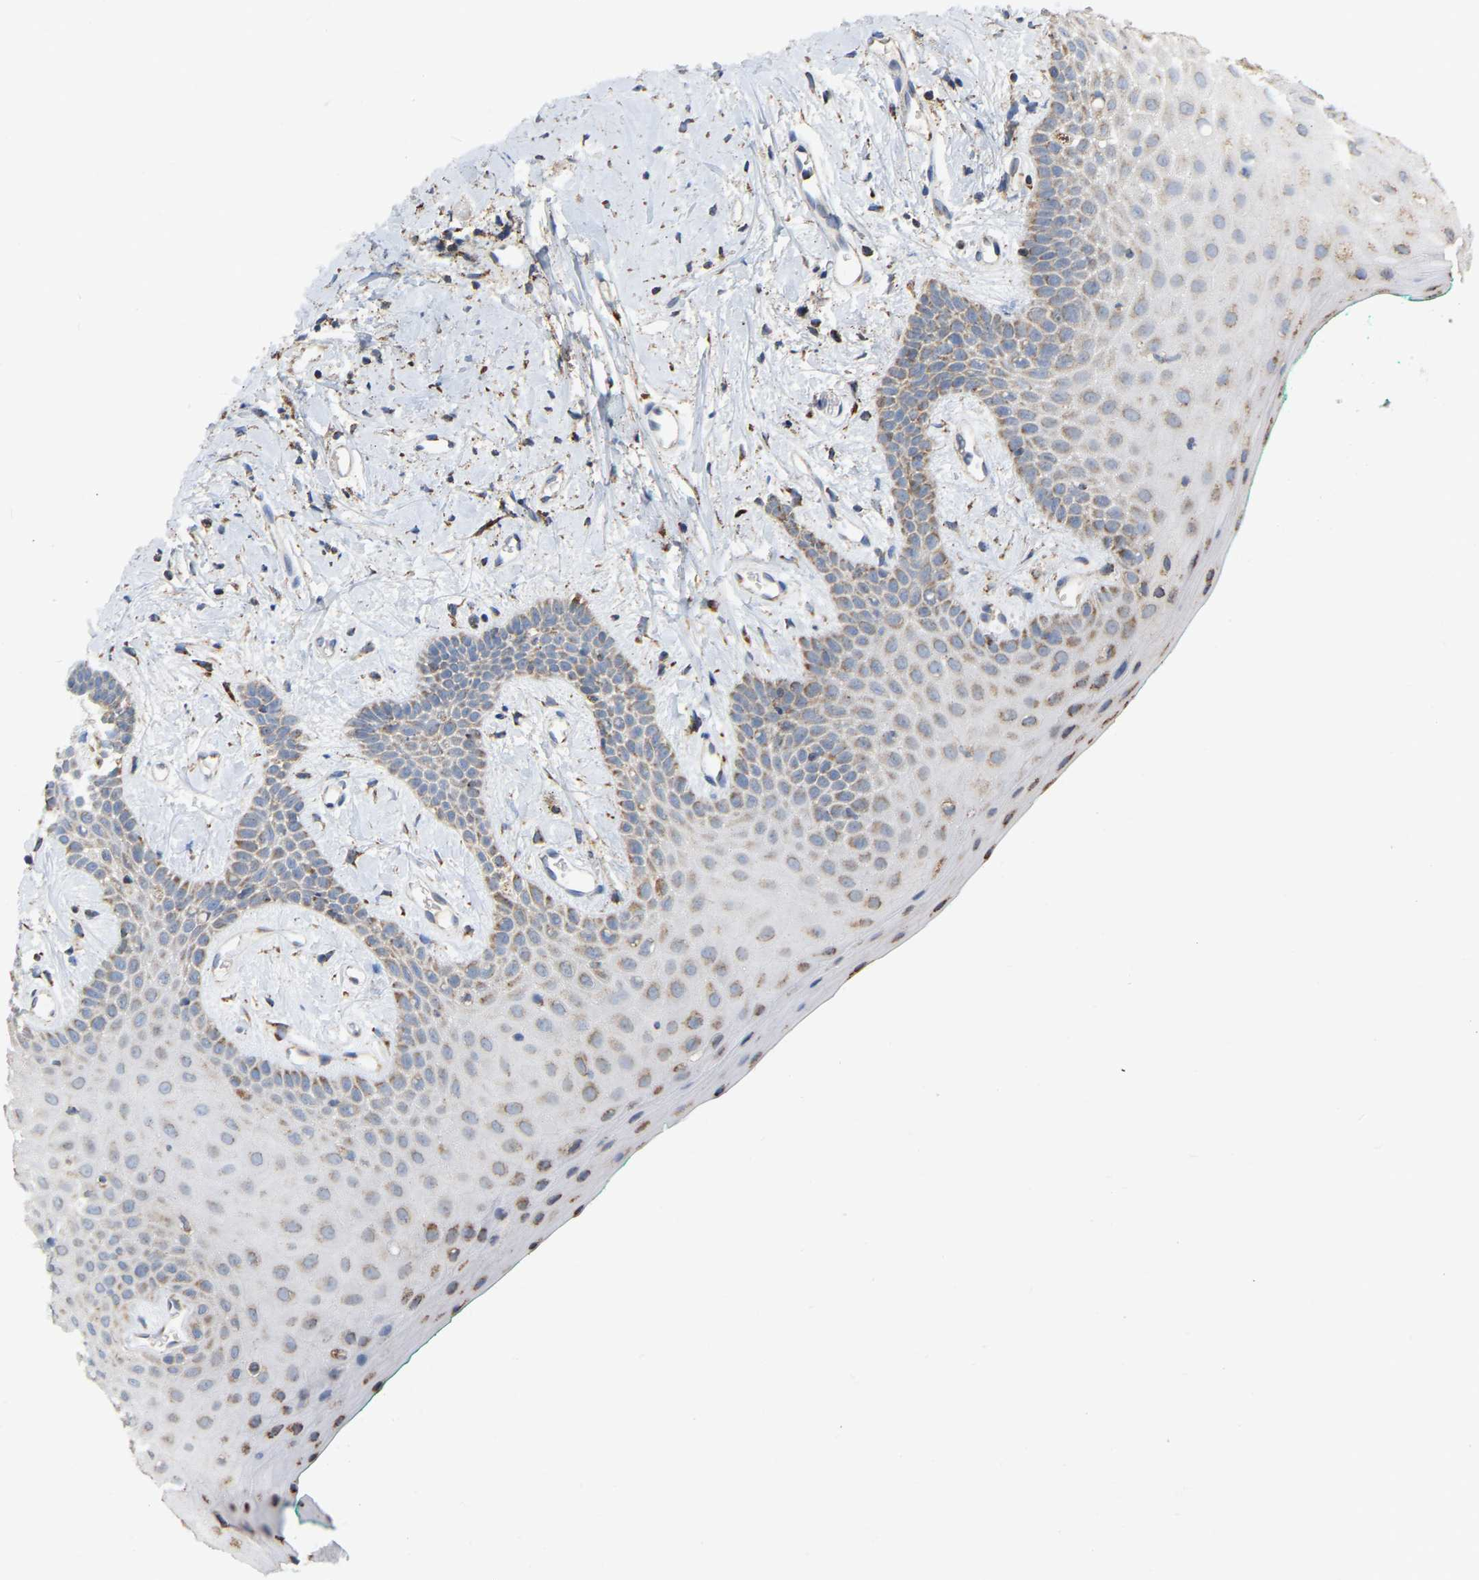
{"staining": {"intensity": "moderate", "quantity": "<25%", "location": "cytoplasmic/membranous"}, "tissue": "oral mucosa", "cell_type": "Squamous epithelial cells", "image_type": "normal", "snomed": [{"axis": "morphology", "description": "Normal tissue, NOS"}, {"axis": "morphology", "description": "Squamous cell carcinoma, NOS"}, {"axis": "topography", "description": "Oral tissue"}, {"axis": "topography", "description": "Salivary gland"}, {"axis": "topography", "description": "Head-Neck"}], "caption": "Squamous epithelial cells demonstrate moderate cytoplasmic/membranous staining in about <25% of cells in benign oral mucosa. The staining was performed using DAB to visualize the protein expression in brown, while the nuclei were stained in blue with hematoxylin (Magnification: 20x).", "gene": "CBLB", "patient": {"sex": "female", "age": 62}}